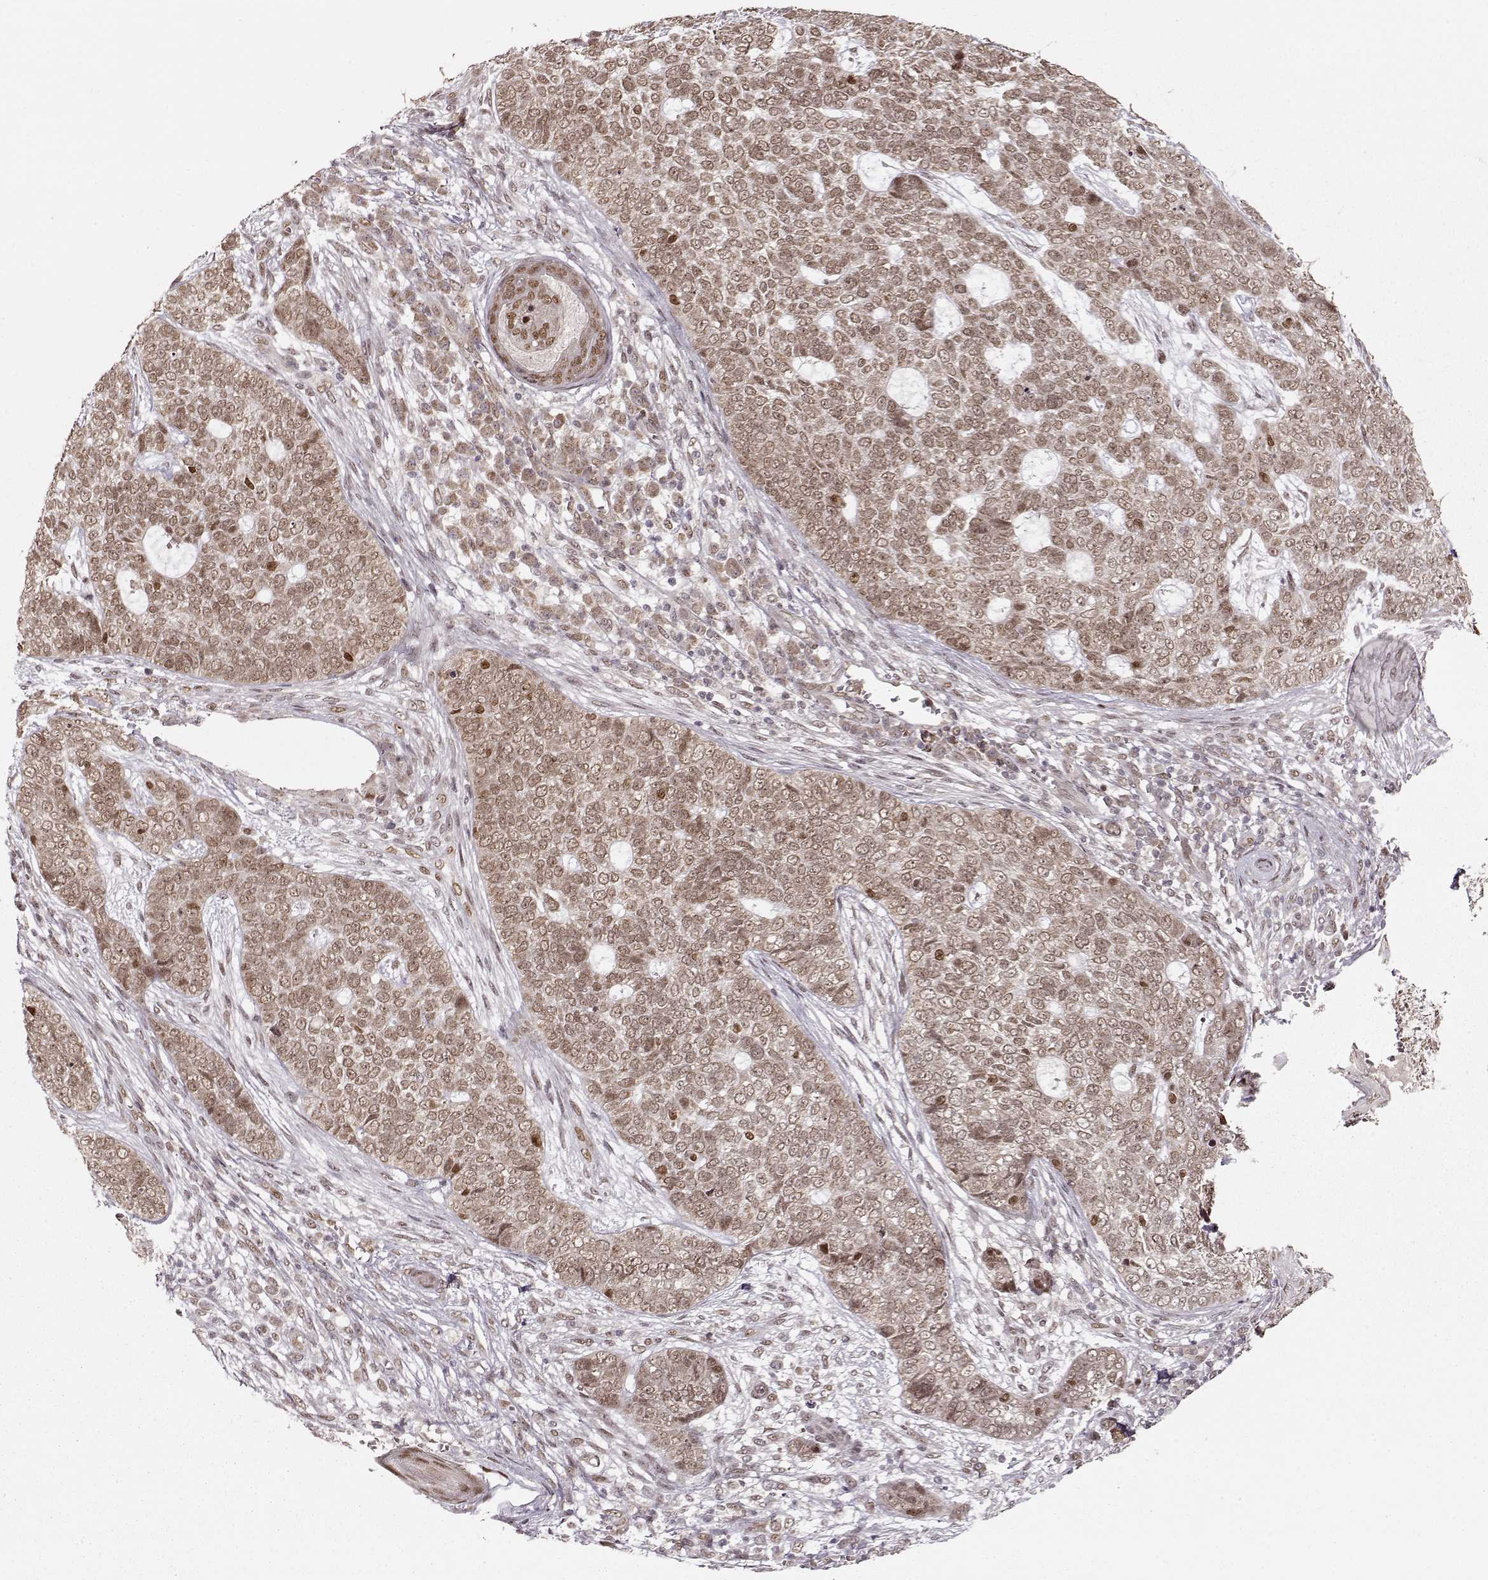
{"staining": {"intensity": "weak", "quantity": ">75%", "location": "cytoplasmic/membranous,nuclear"}, "tissue": "skin cancer", "cell_type": "Tumor cells", "image_type": "cancer", "snomed": [{"axis": "morphology", "description": "Basal cell carcinoma"}, {"axis": "topography", "description": "Skin"}], "caption": "A high-resolution photomicrograph shows immunohistochemistry (IHC) staining of skin cancer, which shows weak cytoplasmic/membranous and nuclear expression in approximately >75% of tumor cells. (Brightfield microscopy of DAB IHC at high magnification).", "gene": "RAI1", "patient": {"sex": "female", "age": 69}}